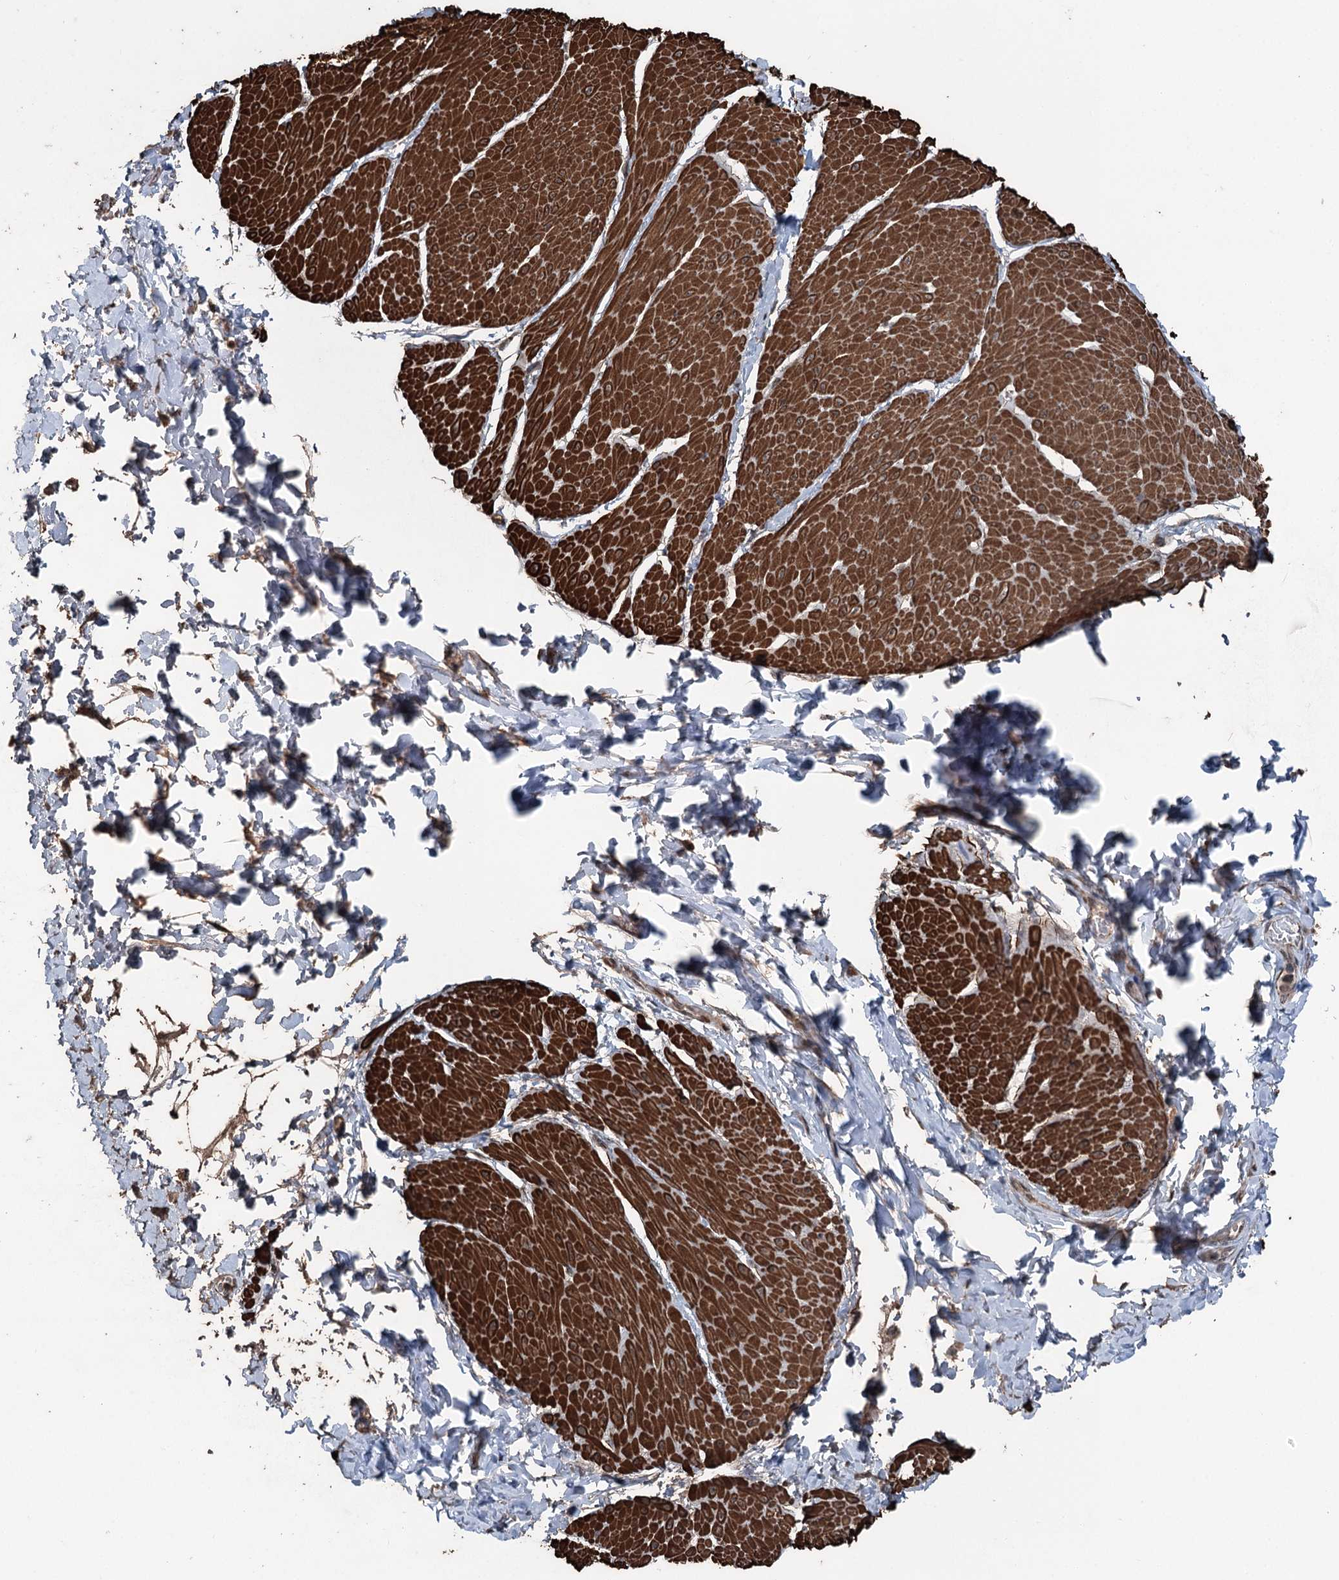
{"staining": {"intensity": "strong", "quantity": ">75%", "location": "cytoplasmic/membranous"}, "tissue": "smooth muscle", "cell_type": "Smooth muscle cells", "image_type": "normal", "snomed": [{"axis": "morphology", "description": "Urothelial carcinoma, High grade"}, {"axis": "topography", "description": "Urinary bladder"}], "caption": "Immunohistochemical staining of unremarkable human smooth muscle shows high levels of strong cytoplasmic/membranous expression in approximately >75% of smooth muscle cells.", "gene": "CCDC82", "patient": {"sex": "male", "age": 46}}